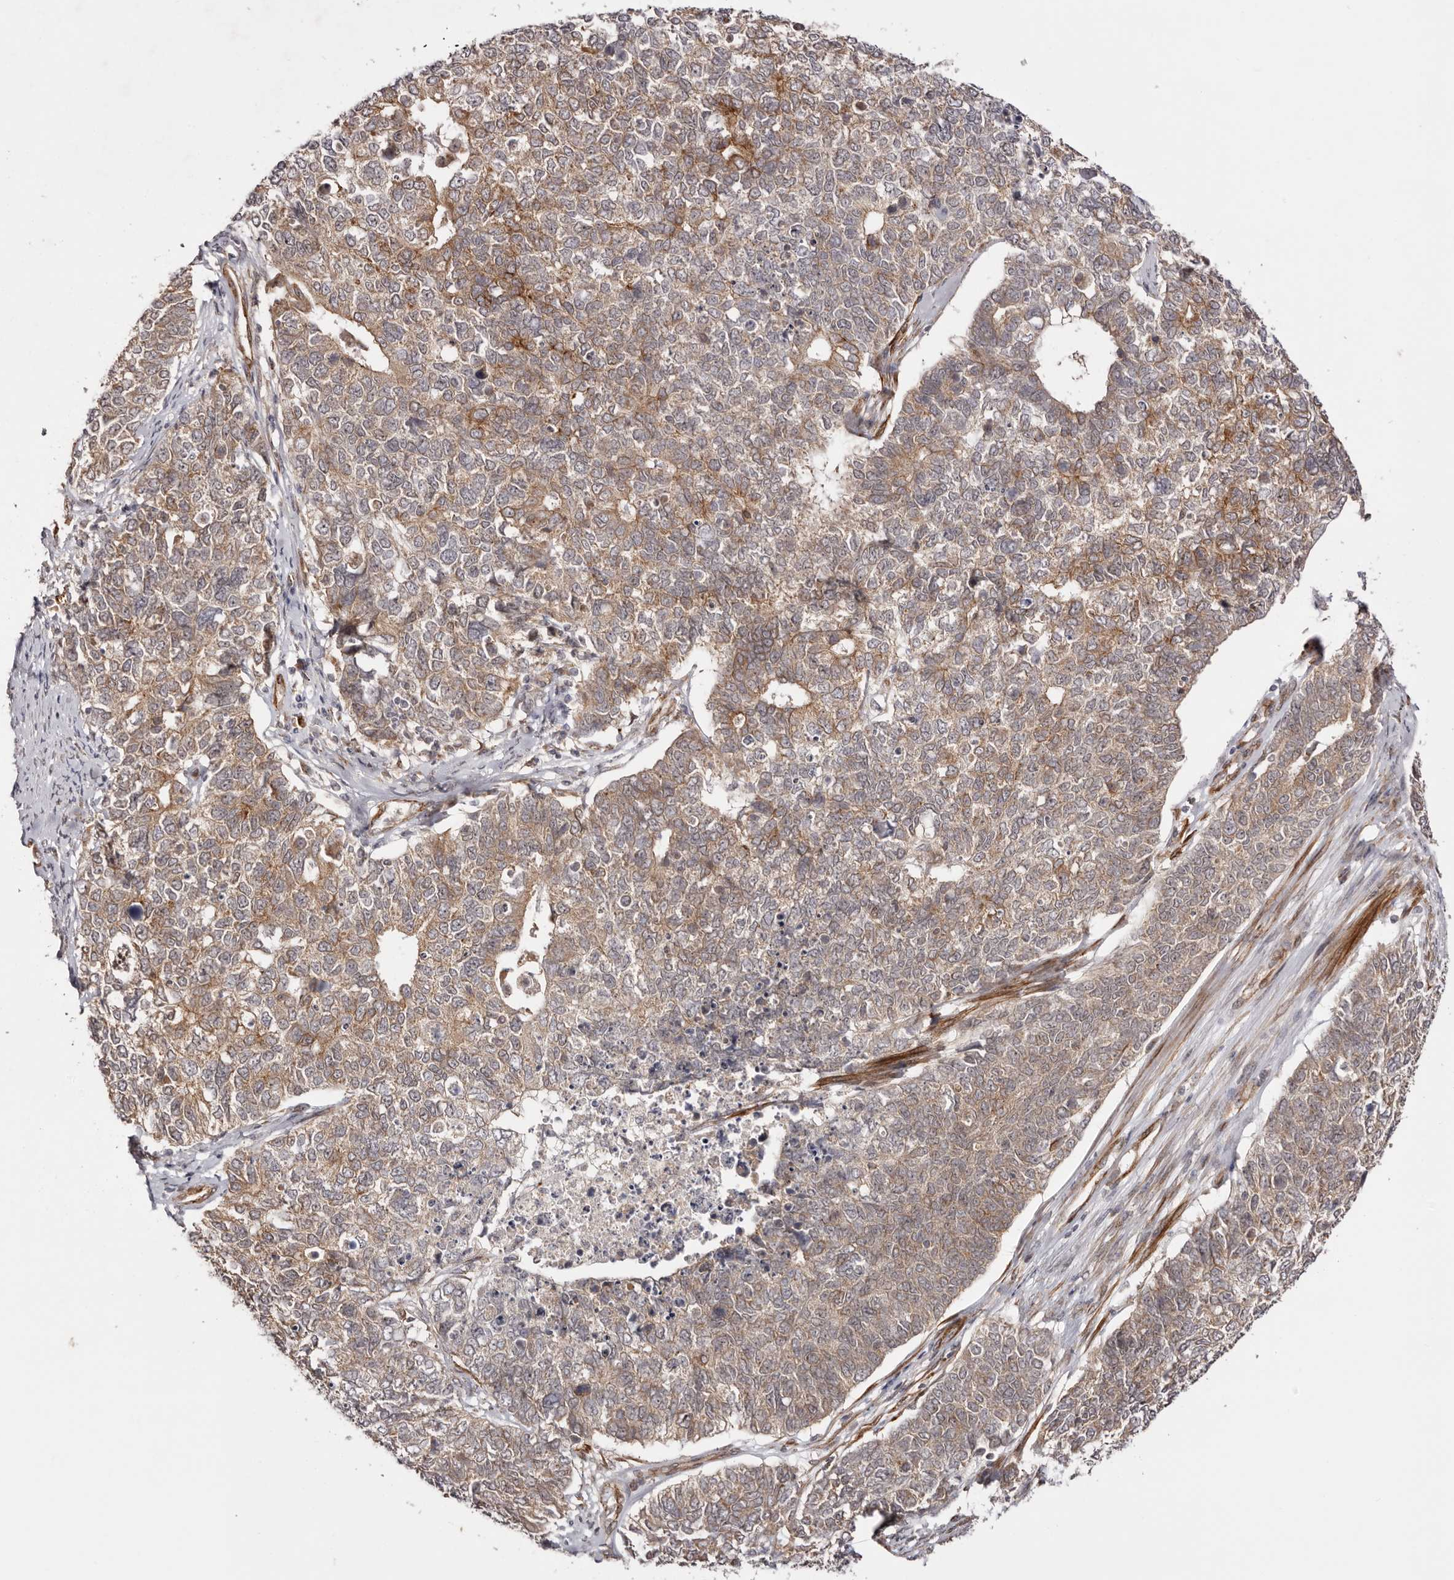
{"staining": {"intensity": "moderate", "quantity": ">75%", "location": "cytoplasmic/membranous"}, "tissue": "cervical cancer", "cell_type": "Tumor cells", "image_type": "cancer", "snomed": [{"axis": "morphology", "description": "Squamous cell carcinoma, NOS"}, {"axis": "topography", "description": "Cervix"}], "caption": "This is an image of immunohistochemistry staining of squamous cell carcinoma (cervical), which shows moderate expression in the cytoplasmic/membranous of tumor cells.", "gene": "MICAL2", "patient": {"sex": "female", "age": 63}}